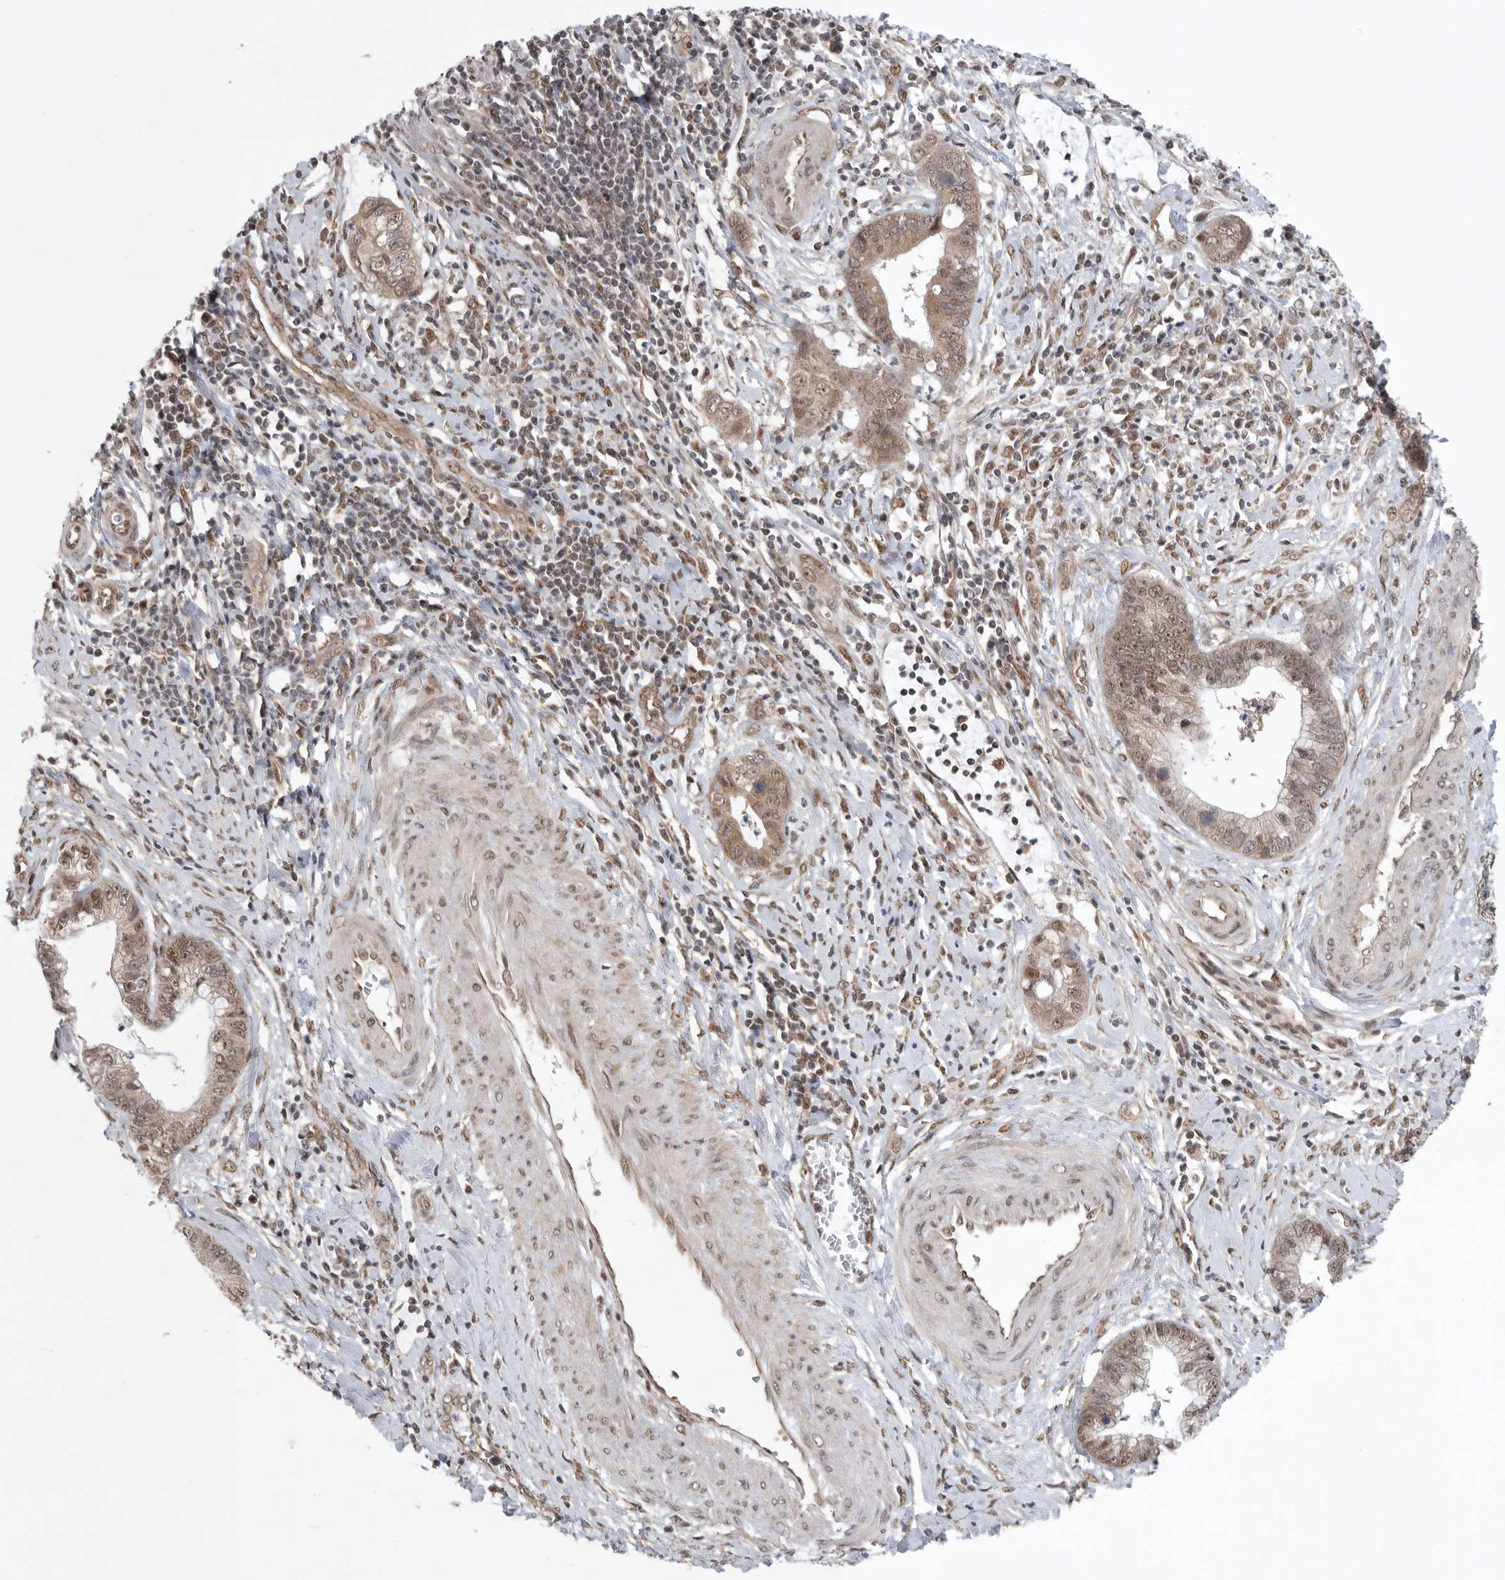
{"staining": {"intensity": "moderate", "quantity": ">75%", "location": "cytoplasmic/membranous,nuclear"}, "tissue": "cervical cancer", "cell_type": "Tumor cells", "image_type": "cancer", "snomed": [{"axis": "morphology", "description": "Adenocarcinoma, NOS"}, {"axis": "topography", "description": "Cervix"}], "caption": "Cervical cancer (adenocarcinoma) tissue demonstrates moderate cytoplasmic/membranous and nuclear expression in approximately >75% of tumor cells, visualized by immunohistochemistry. (DAB IHC with brightfield microscopy, high magnification).", "gene": "VPS50", "patient": {"sex": "female", "age": 44}}